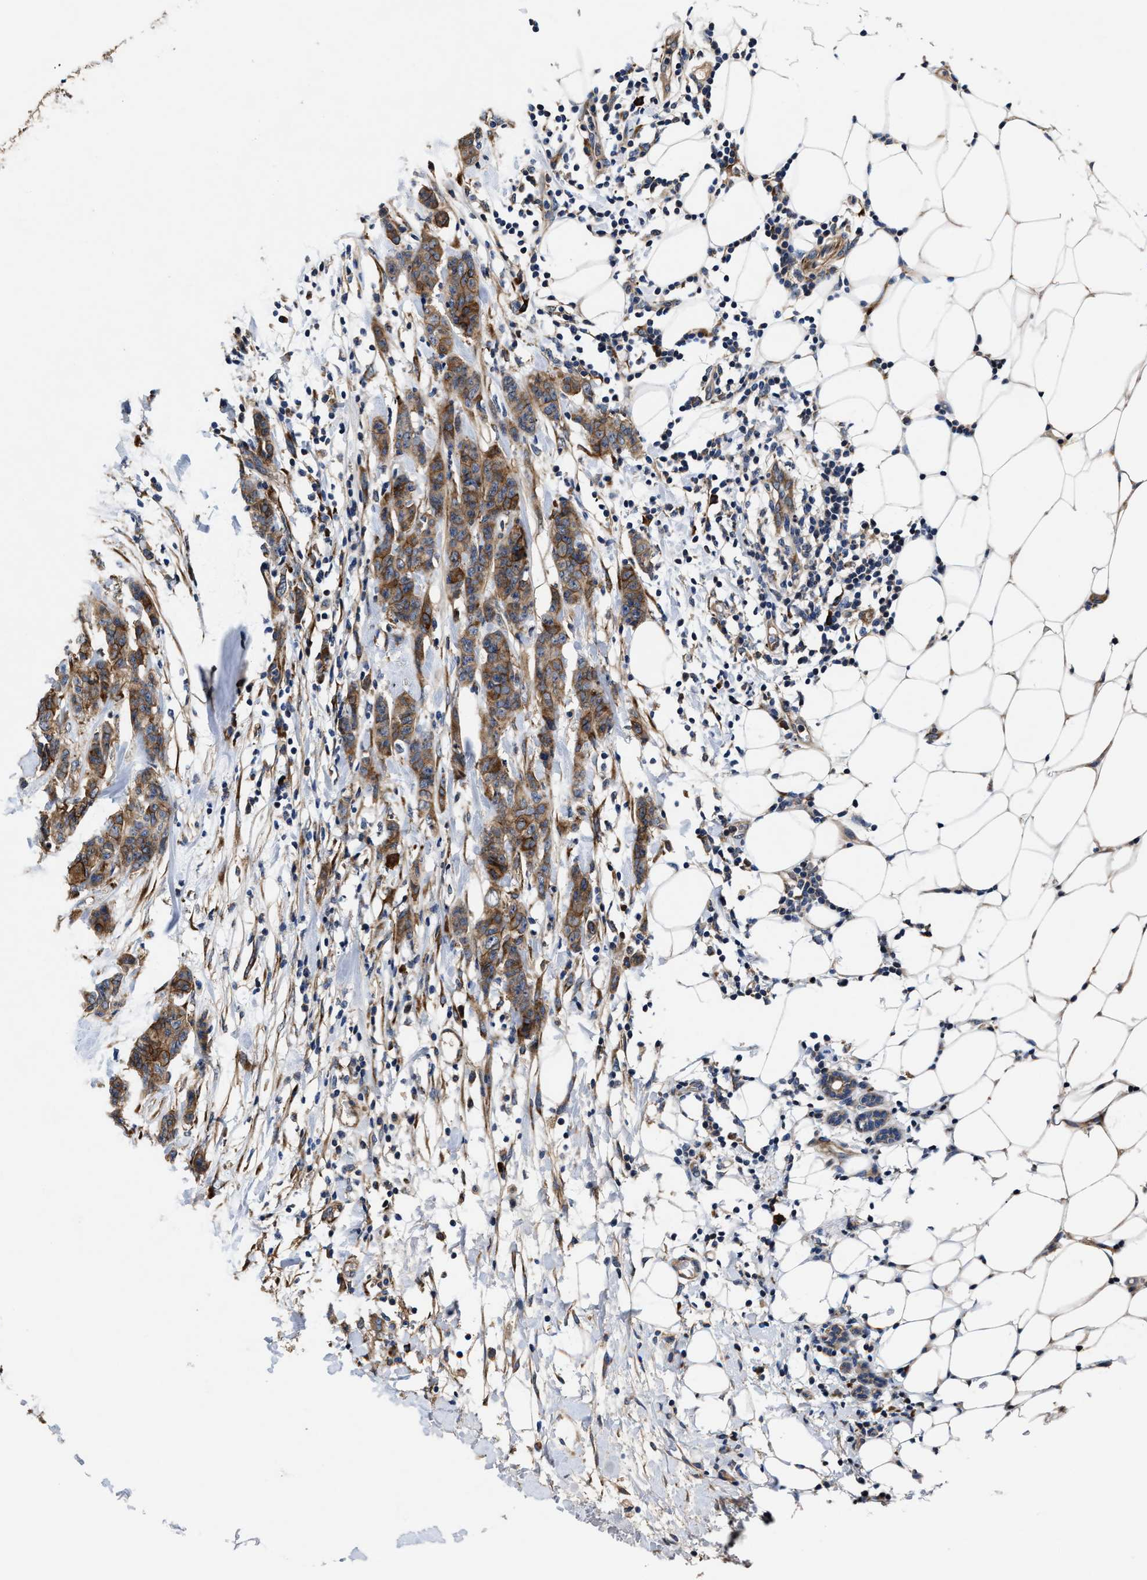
{"staining": {"intensity": "moderate", "quantity": ">75%", "location": "cytoplasmic/membranous"}, "tissue": "breast cancer", "cell_type": "Tumor cells", "image_type": "cancer", "snomed": [{"axis": "morphology", "description": "Normal tissue, NOS"}, {"axis": "morphology", "description": "Duct carcinoma"}, {"axis": "topography", "description": "Breast"}], "caption": "There is medium levels of moderate cytoplasmic/membranous expression in tumor cells of breast intraductal carcinoma, as demonstrated by immunohistochemical staining (brown color).", "gene": "SLC12A2", "patient": {"sex": "female", "age": 40}}